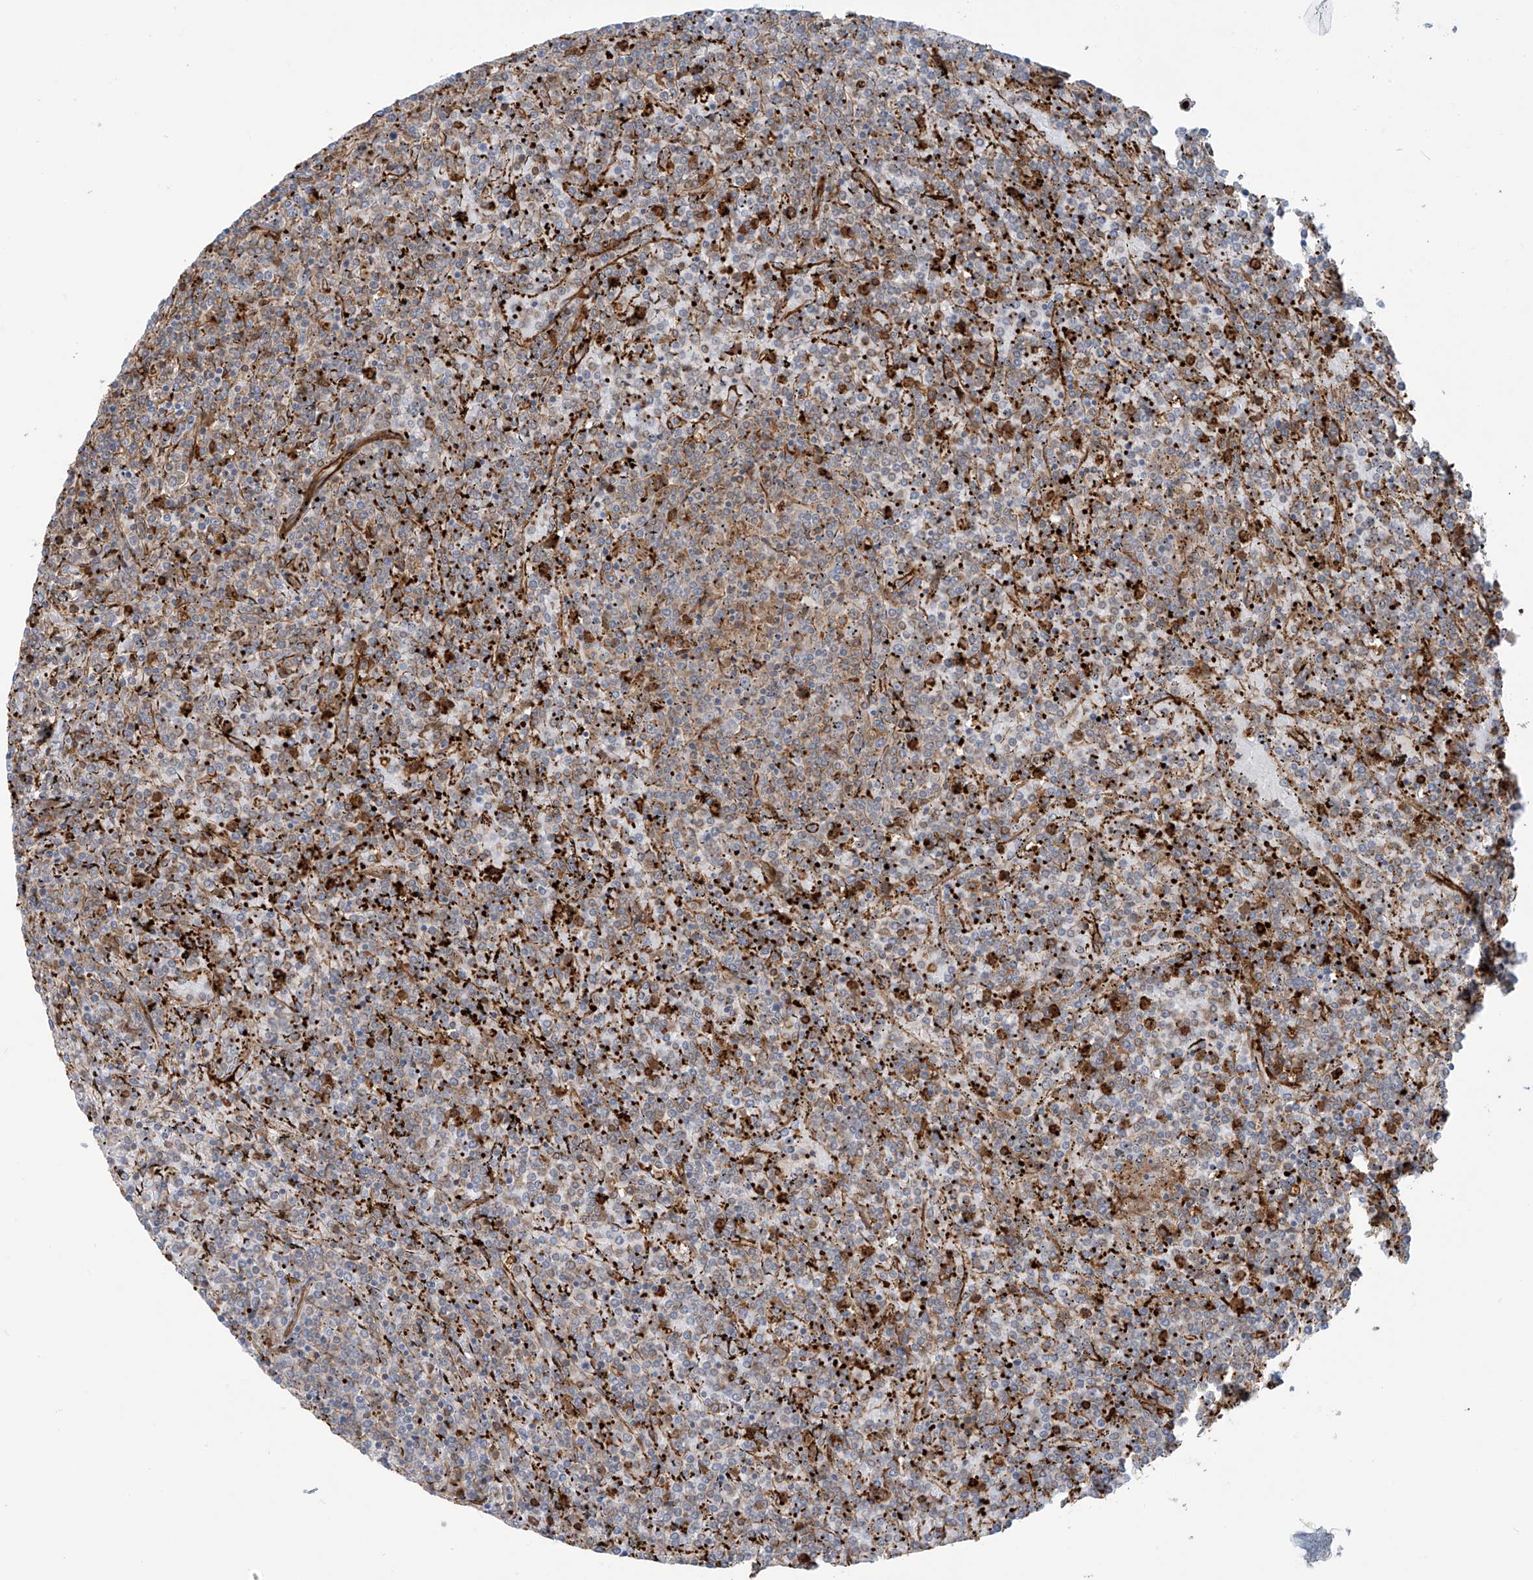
{"staining": {"intensity": "moderate", "quantity": "<25%", "location": "cytoplasmic/membranous"}, "tissue": "lymphoma", "cell_type": "Tumor cells", "image_type": "cancer", "snomed": [{"axis": "morphology", "description": "Malignant lymphoma, non-Hodgkin's type, Low grade"}, {"axis": "topography", "description": "Spleen"}], "caption": "IHC of lymphoma demonstrates low levels of moderate cytoplasmic/membranous expression in about <25% of tumor cells.", "gene": "SLC9A2", "patient": {"sex": "female", "age": 19}}